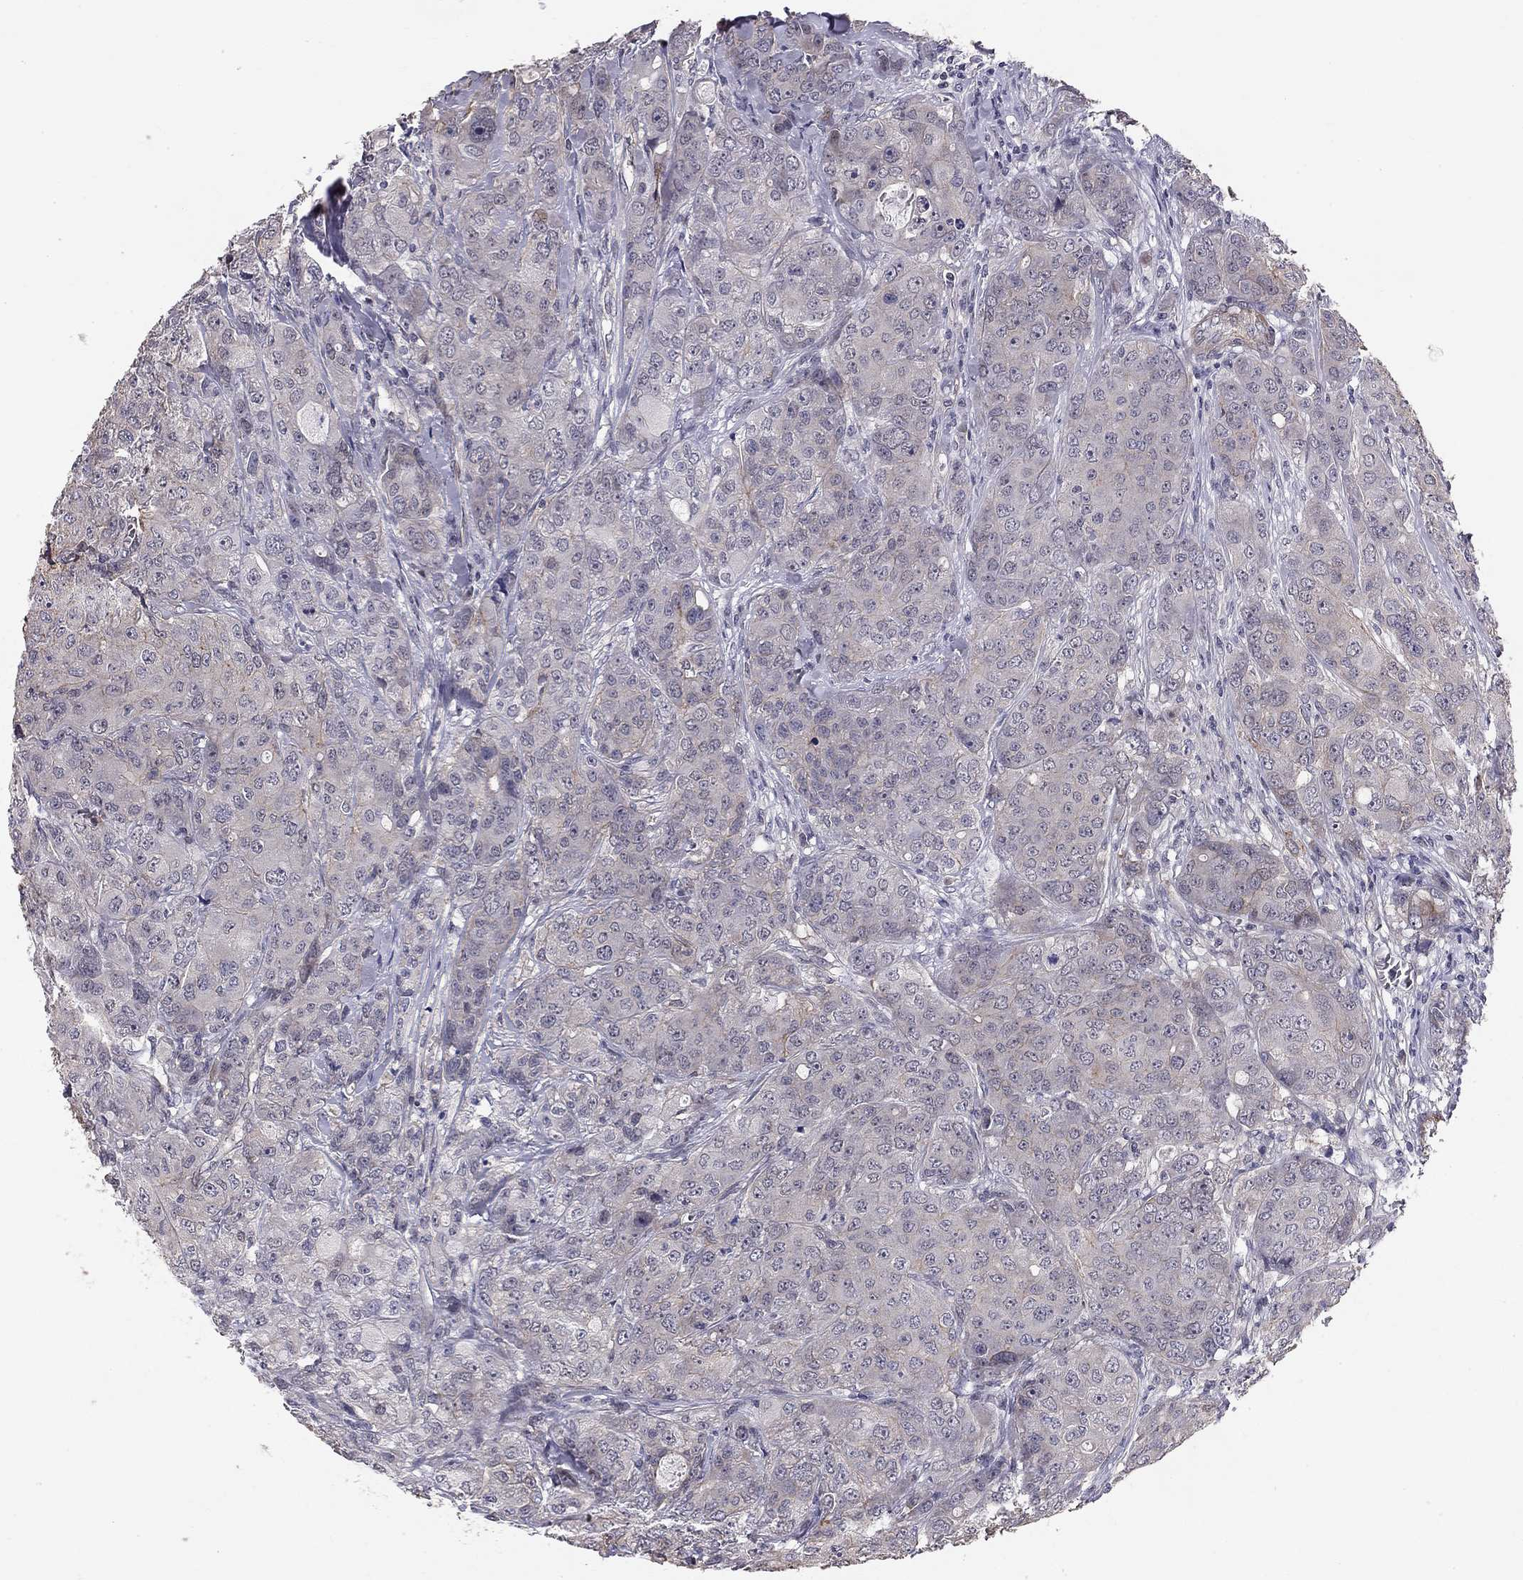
{"staining": {"intensity": "negative", "quantity": "none", "location": "none"}, "tissue": "breast cancer", "cell_type": "Tumor cells", "image_type": "cancer", "snomed": [{"axis": "morphology", "description": "Duct carcinoma"}, {"axis": "topography", "description": "Breast"}], "caption": "High magnification brightfield microscopy of intraductal carcinoma (breast) stained with DAB (brown) and counterstained with hematoxylin (blue): tumor cells show no significant expression. Brightfield microscopy of immunohistochemistry stained with DAB (3,3'-diaminobenzidine) (brown) and hematoxylin (blue), captured at high magnification.", "gene": "GJB4", "patient": {"sex": "female", "age": 43}}